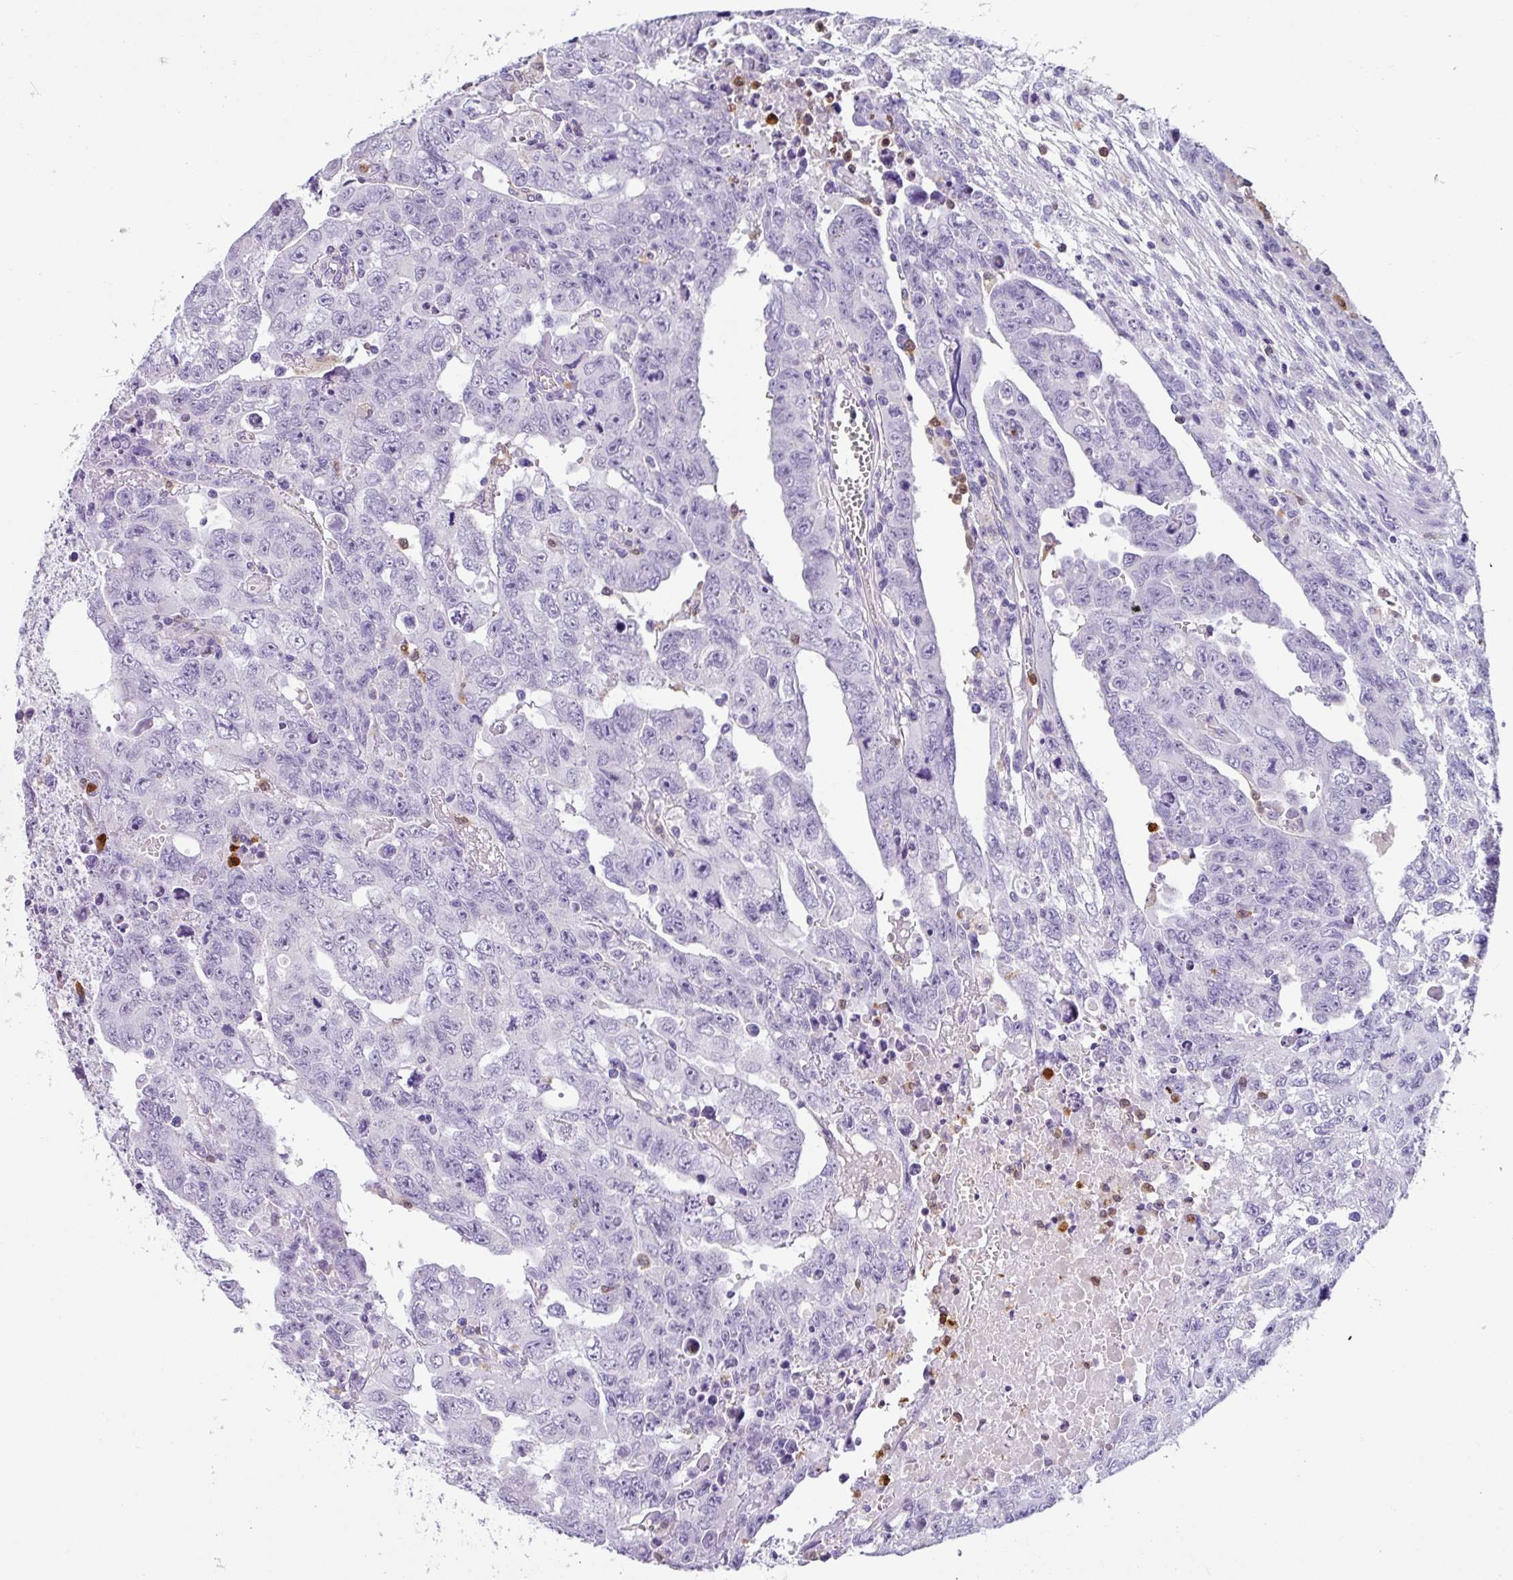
{"staining": {"intensity": "negative", "quantity": "none", "location": "none"}, "tissue": "testis cancer", "cell_type": "Tumor cells", "image_type": "cancer", "snomed": [{"axis": "morphology", "description": "Carcinoma, Embryonal, NOS"}, {"axis": "topography", "description": "Testis"}], "caption": "DAB (3,3'-diaminobenzidine) immunohistochemical staining of human testis cancer demonstrates no significant expression in tumor cells. (Stains: DAB immunohistochemistry with hematoxylin counter stain, Microscopy: brightfield microscopy at high magnification).", "gene": "SH2D3C", "patient": {"sex": "male", "age": 24}}